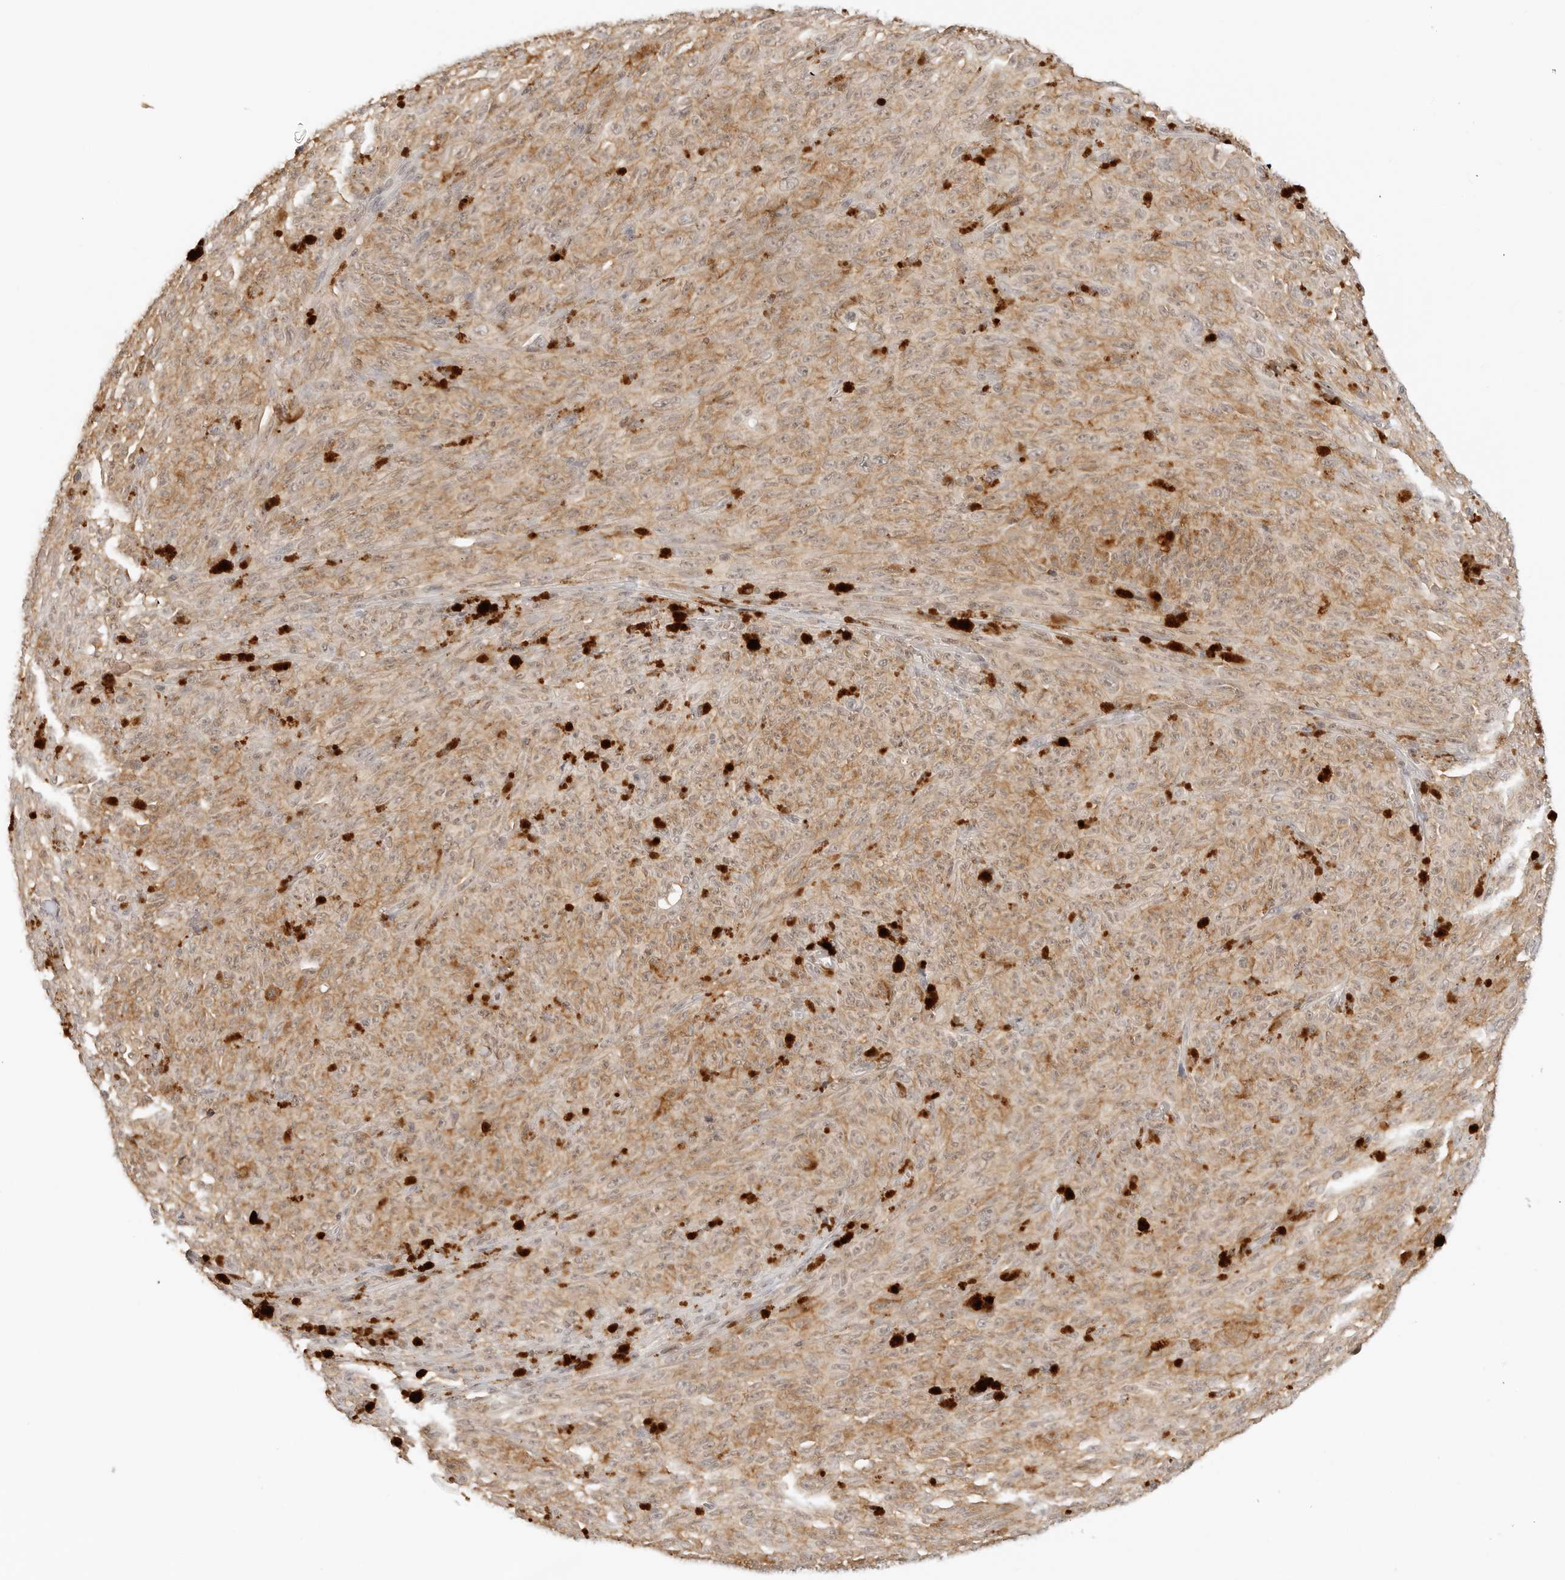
{"staining": {"intensity": "weak", "quantity": ">75%", "location": "cytoplasmic/membranous"}, "tissue": "melanoma", "cell_type": "Tumor cells", "image_type": "cancer", "snomed": [{"axis": "morphology", "description": "Malignant melanoma, NOS"}, {"axis": "topography", "description": "Skin"}], "caption": "Tumor cells display low levels of weak cytoplasmic/membranous staining in approximately >75% of cells in human melanoma. (IHC, brightfield microscopy, high magnification).", "gene": "EPHA1", "patient": {"sex": "female", "age": 82}}